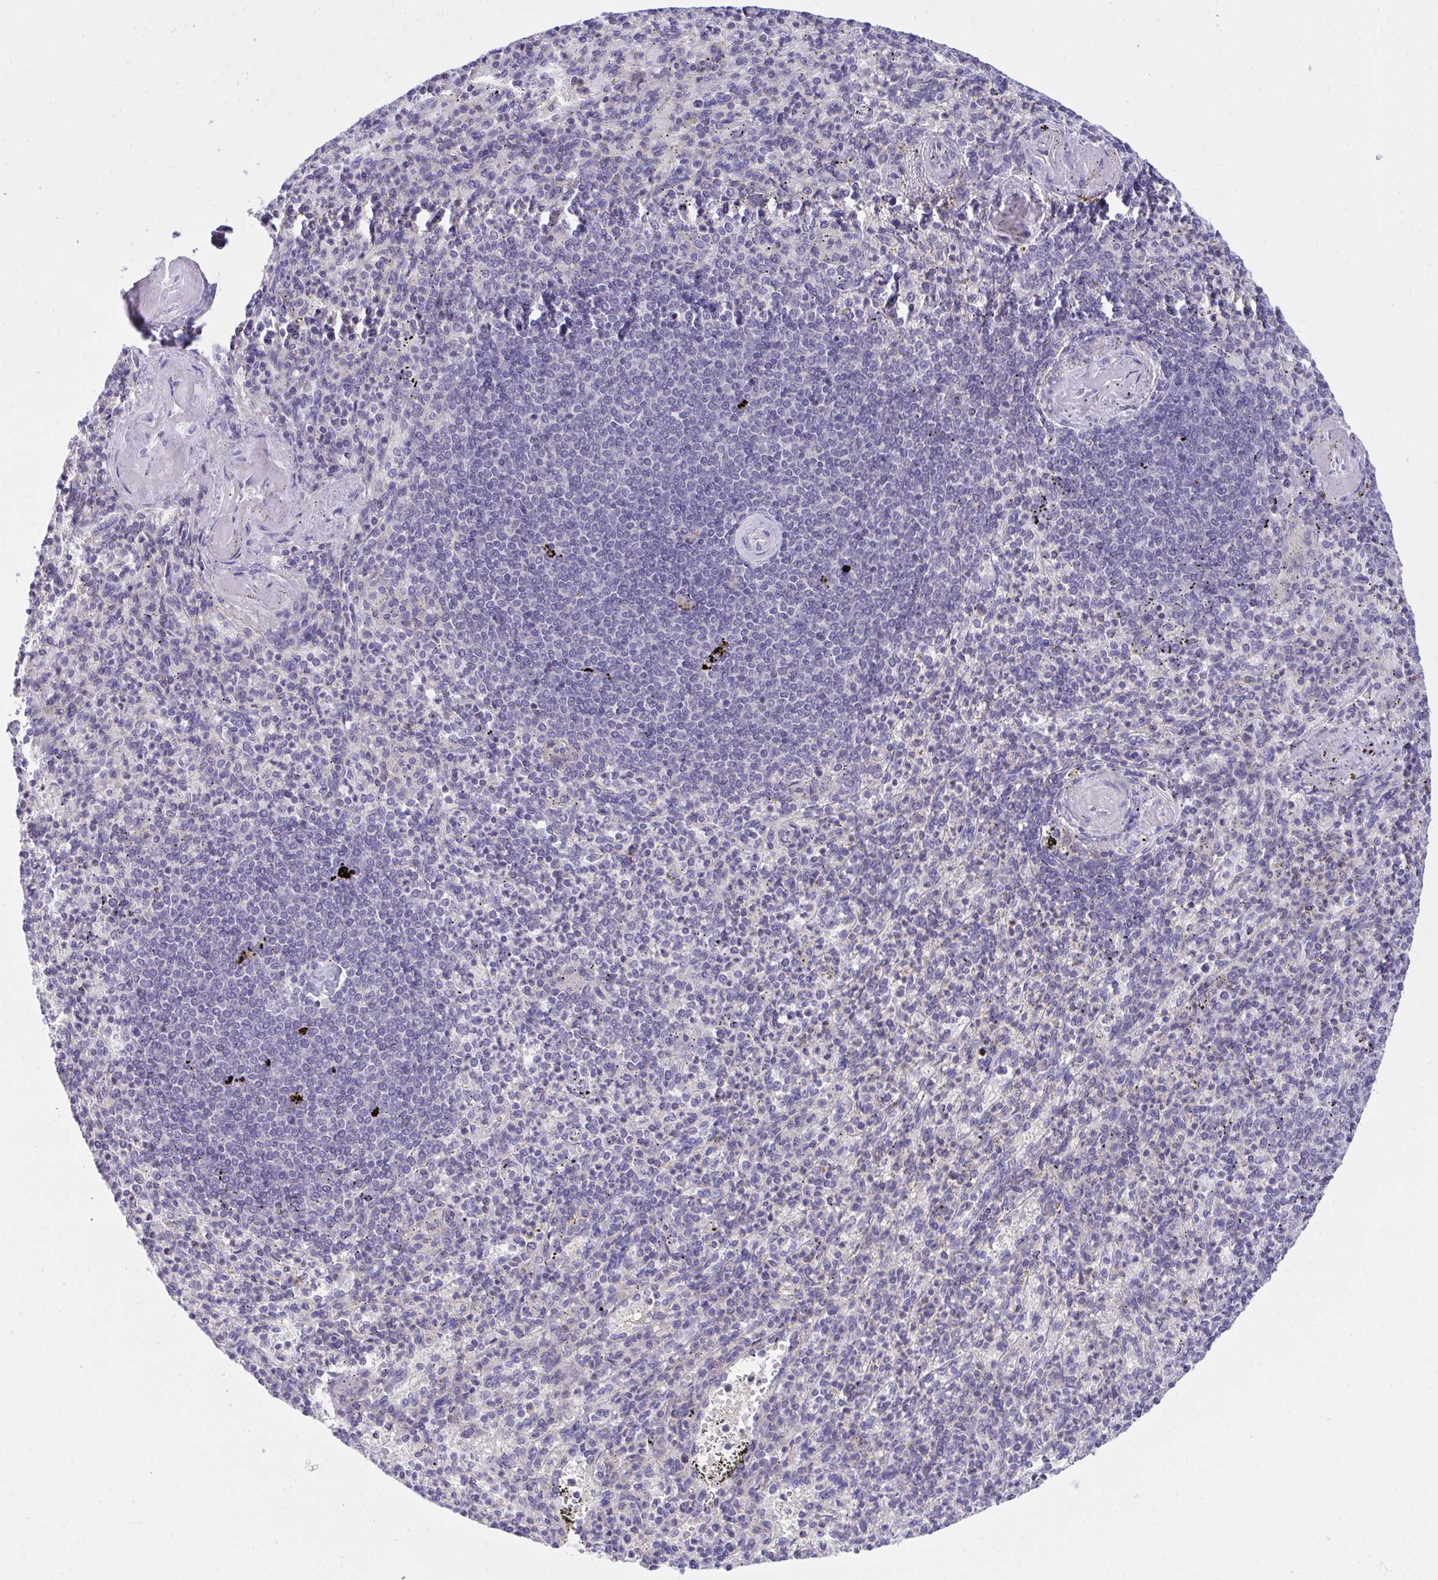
{"staining": {"intensity": "negative", "quantity": "none", "location": "none"}, "tissue": "spleen", "cell_type": "Cells in red pulp", "image_type": "normal", "snomed": [{"axis": "morphology", "description": "Normal tissue, NOS"}, {"axis": "topography", "description": "Spleen"}], "caption": "There is no significant expression in cells in red pulp of spleen. (DAB (3,3'-diaminobenzidine) immunohistochemistry (IHC) with hematoxylin counter stain).", "gene": "HOXD12", "patient": {"sex": "female", "age": 74}}